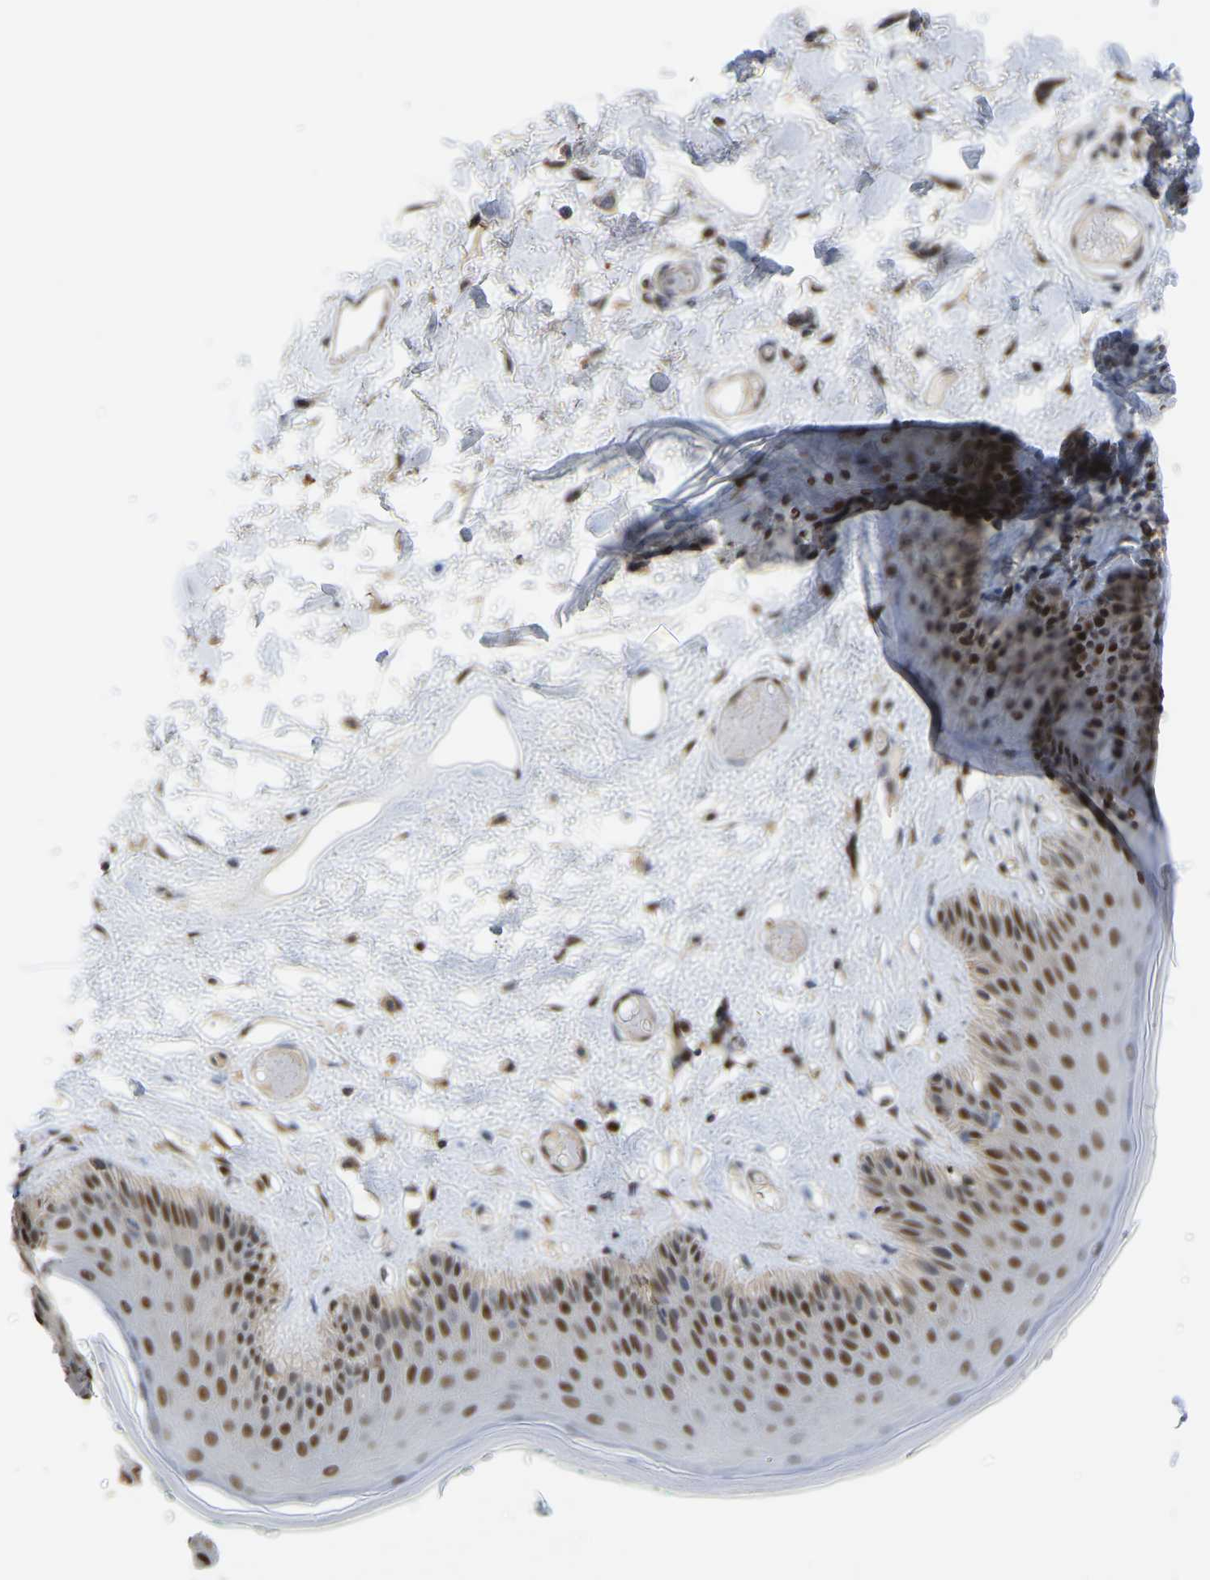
{"staining": {"intensity": "strong", "quantity": "25%-75%", "location": "nuclear"}, "tissue": "skin", "cell_type": "Epidermal cells", "image_type": "normal", "snomed": [{"axis": "morphology", "description": "Normal tissue, NOS"}, {"axis": "topography", "description": "Vulva"}], "caption": "Immunohistochemistry (IHC) of benign human skin displays high levels of strong nuclear positivity in about 25%-75% of epidermal cells.", "gene": "KLRG2", "patient": {"sex": "female", "age": 73}}